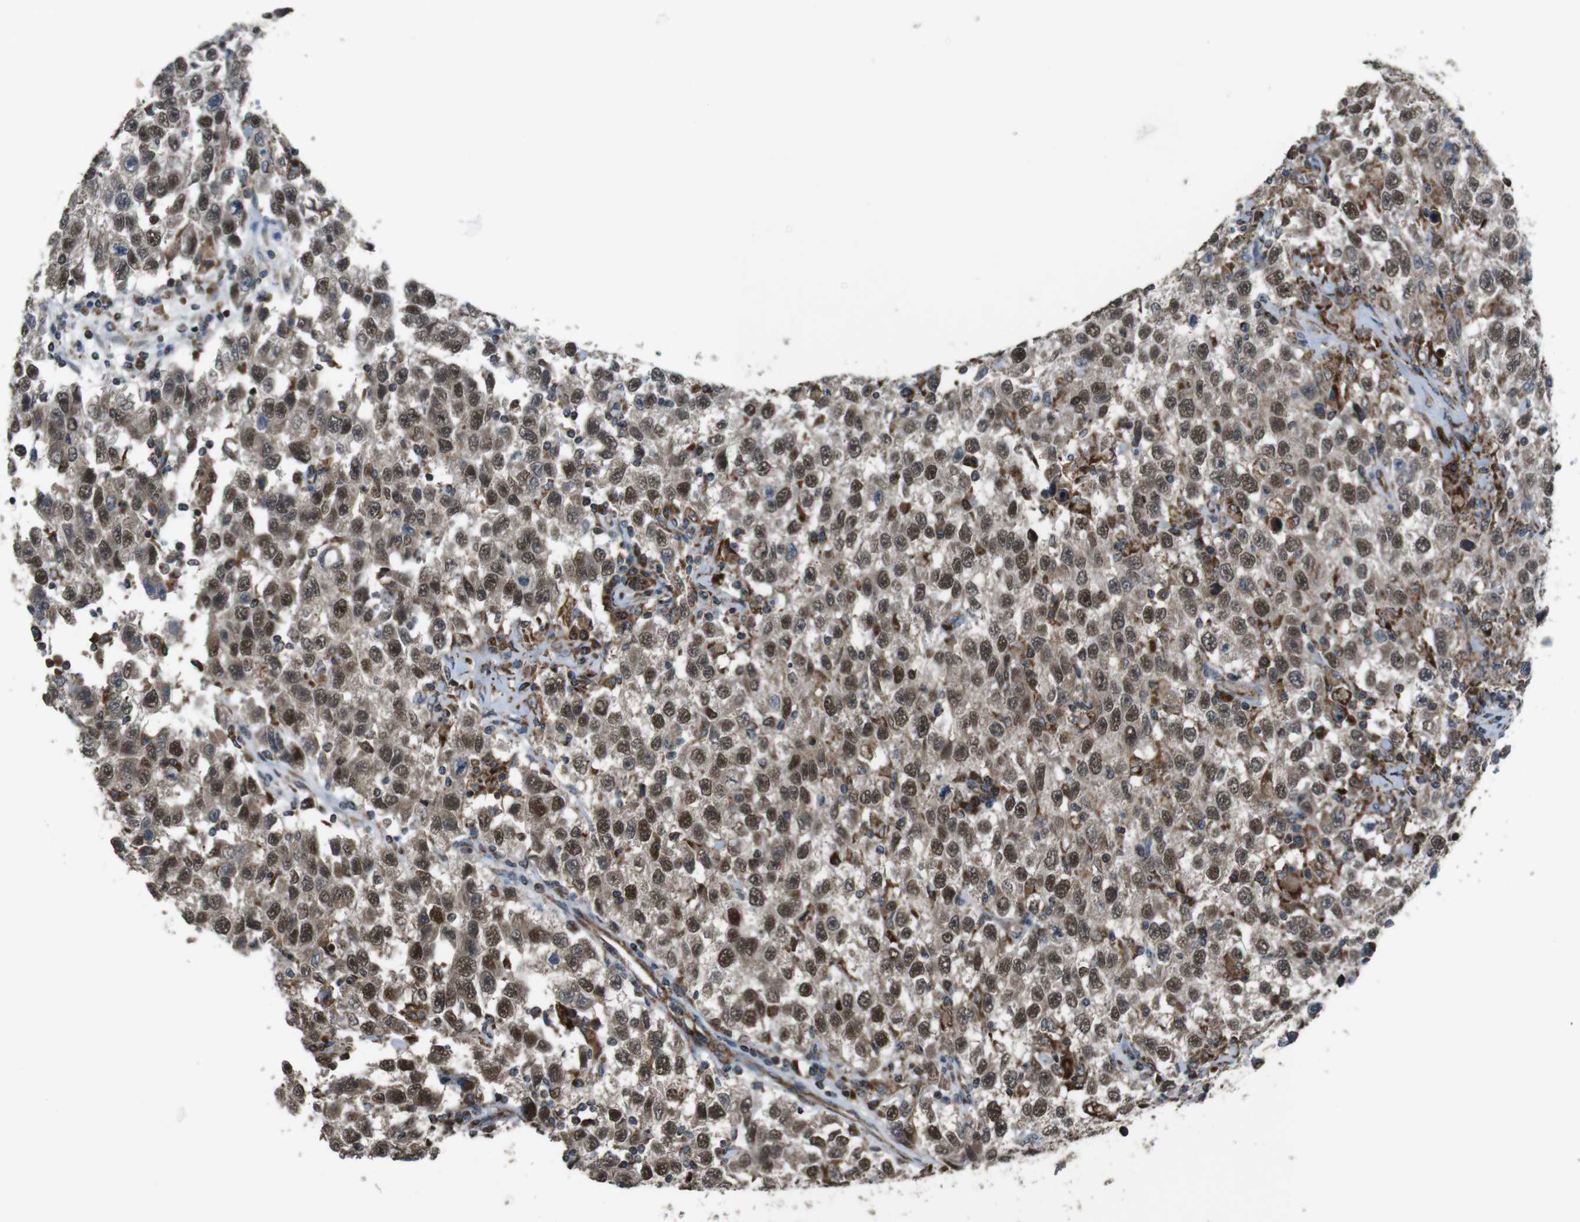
{"staining": {"intensity": "moderate", "quantity": ">75%", "location": "cytoplasmic/membranous,nuclear"}, "tissue": "testis cancer", "cell_type": "Tumor cells", "image_type": "cancer", "snomed": [{"axis": "morphology", "description": "Seminoma, NOS"}, {"axis": "topography", "description": "Testis"}], "caption": "Protein expression analysis of human testis cancer reveals moderate cytoplasmic/membranous and nuclear expression in about >75% of tumor cells.", "gene": "GIMAP8", "patient": {"sex": "male", "age": 41}}